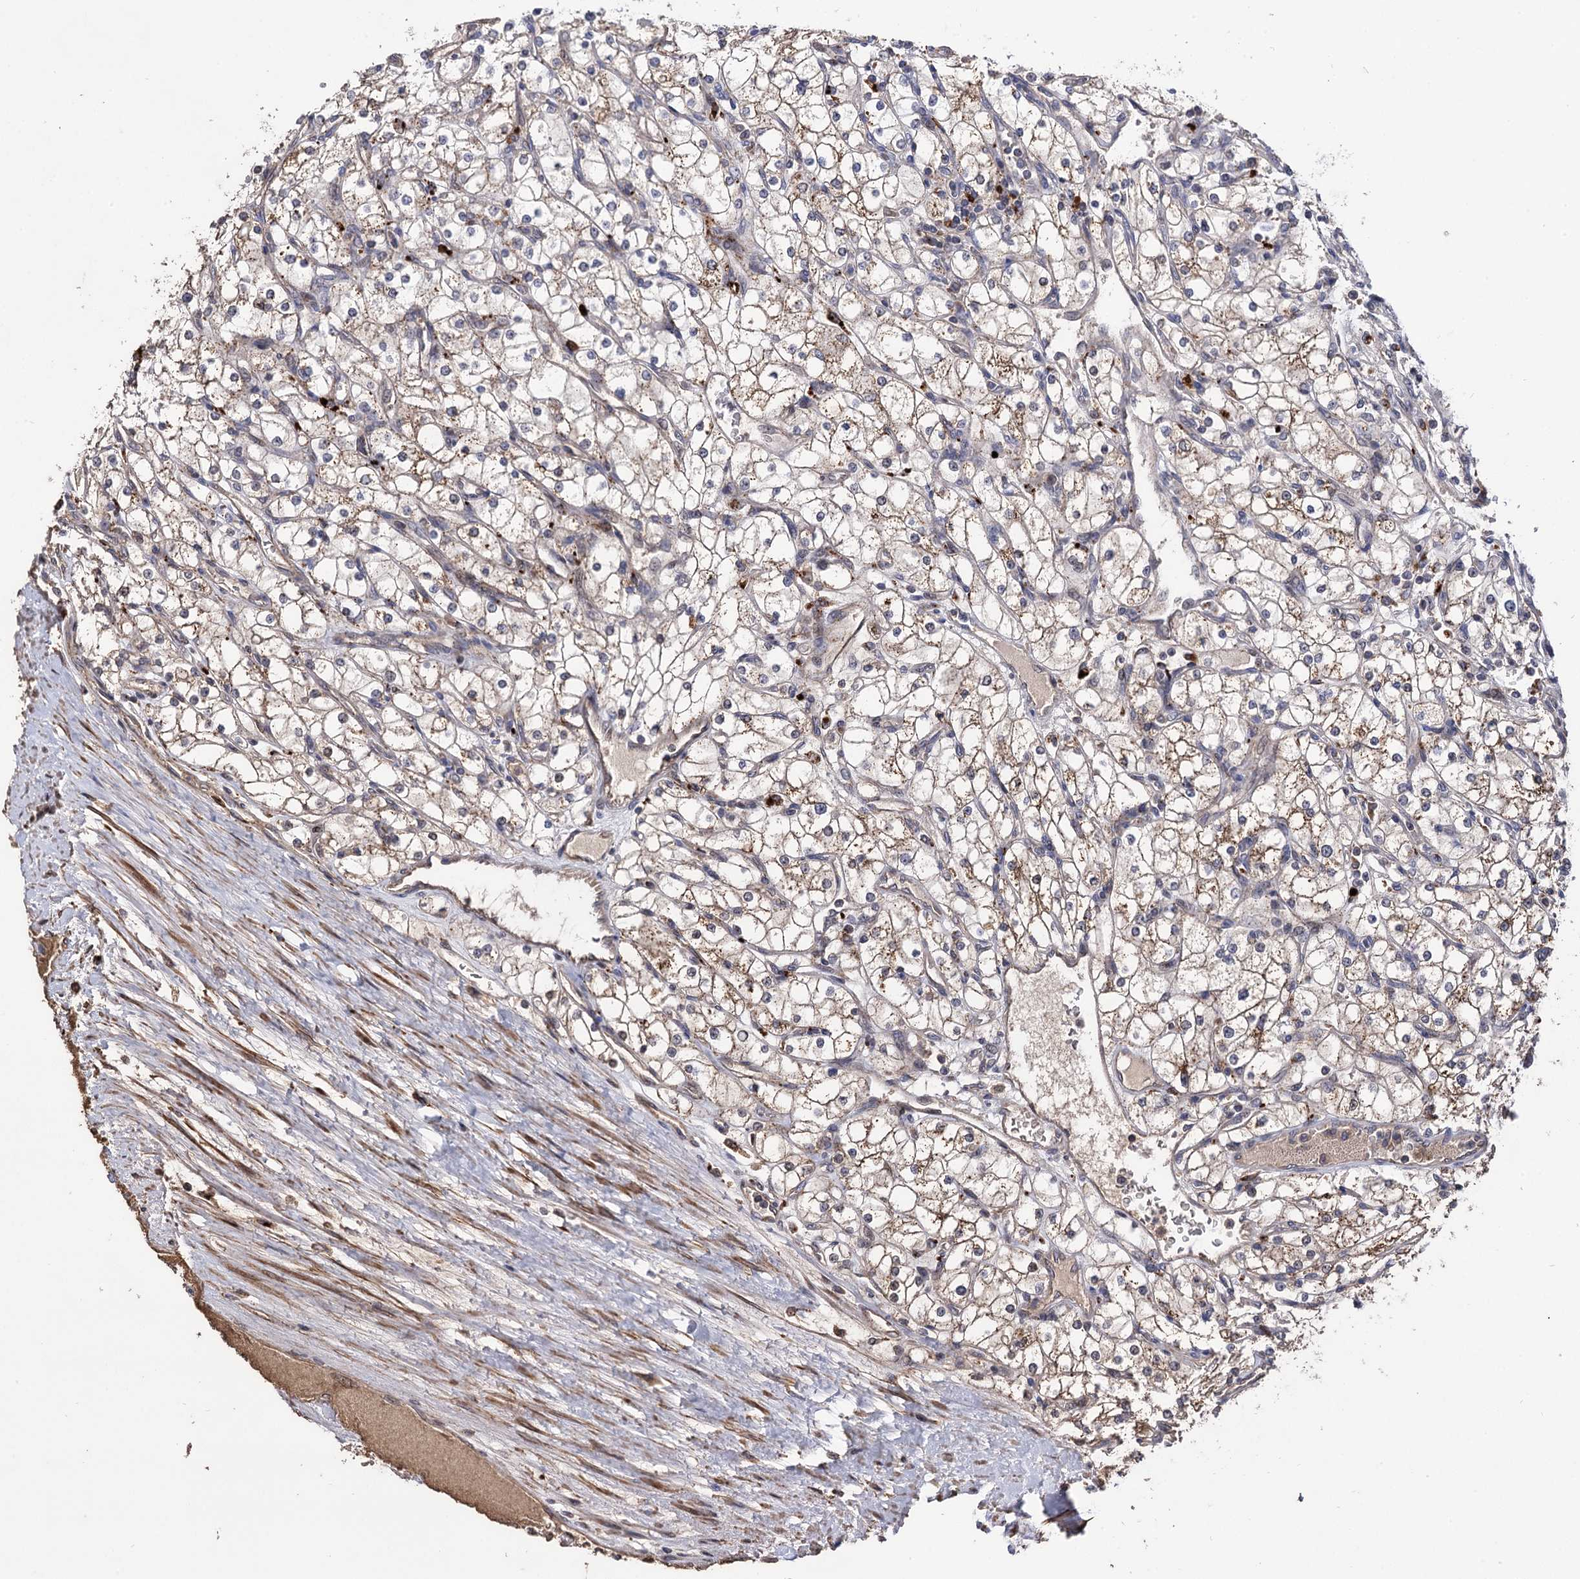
{"staining": {"intensity": "weak", "quantity": "<25%", "location": "cytoplasmic/membranous"}, "tissue": "renal cancer", "cell_type": "Tumor cells", "image_type": "cancer", "snomed": [{"axis": "morphology", "description": "Adenocarcinoma, NOS"}, {"axis": "topography", "description": "Kidney"}], "caption": "Protein analysis of adenocarcinoma (renal) displays no significant expression in tumor cells. (DAB (3,3'-diaminobenzidine) immunohistochemistry visualized using brightfield microscopy, high magnification).", "gene": "MICAL2", "patient": {"sex": "male", "age": 80}}